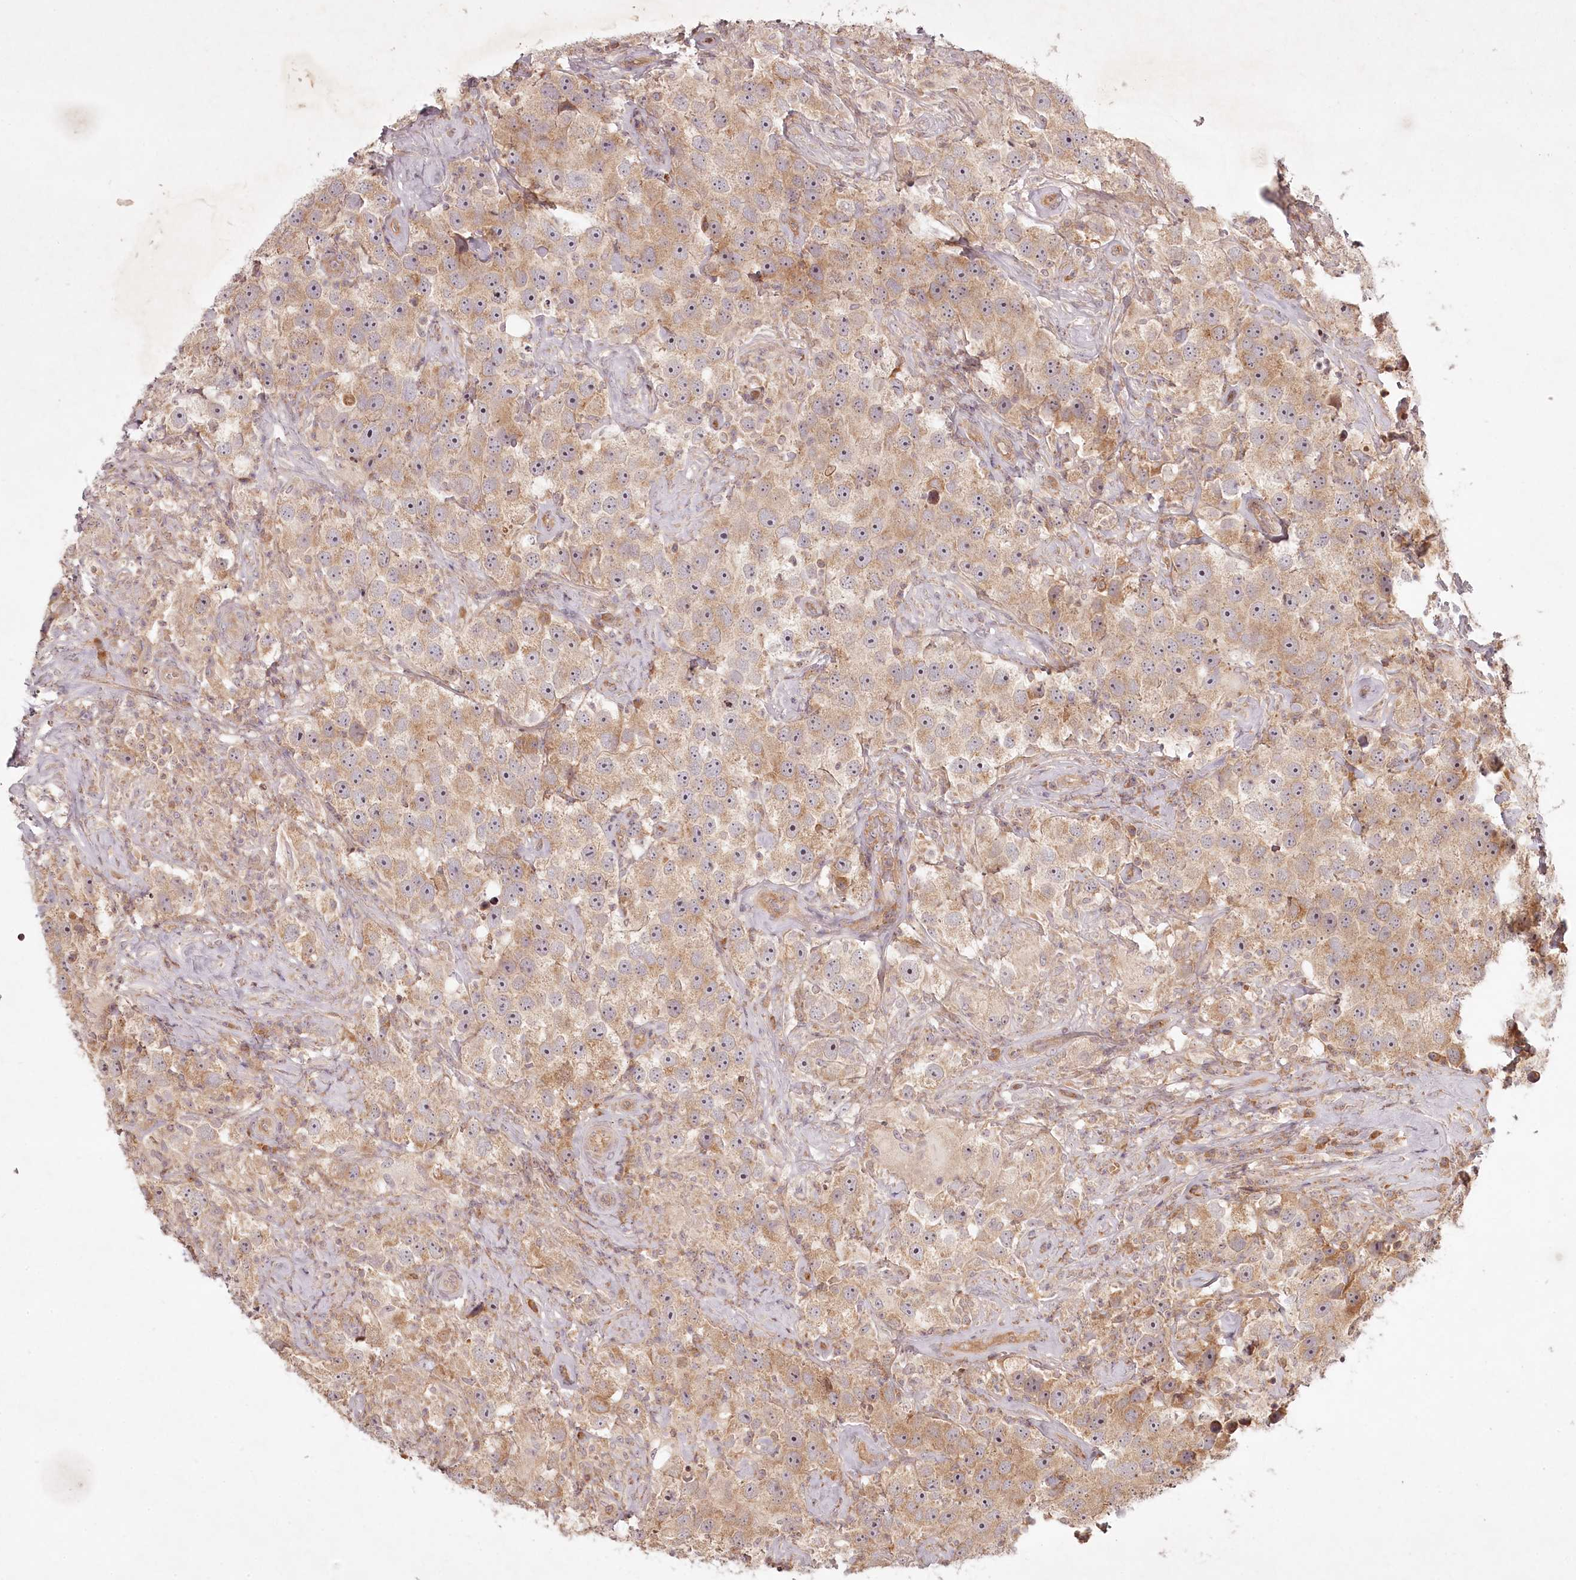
{"staining": {"intensity": "weak", "quantity": ">75%", "location": "cytoplasmic/membranous"}, "tissue": "testis cancer", "cell_type": "Tumor cells", "image_type": "cancer", "snomed": [{"axis": "morphology", "description": "Seminoma, NOS"}, {"axis": "topography", "description": "Testis"}], "caption": "High-magnification brightfield microscopy of testis cancer (seminoma) stained with DAB (3,3'-diaminobenzidine) (brown) and counterstained with hematoxylin (blue). tumor cells exhibit weak cytoplasmic/membranous staining is present in approximately>75% of cells. The protein is stained brown, and the nuclei are stained in blue (DAB (3,3'-diaminobenzidine) IHC with brightfield microscopy, high magnification).", "gene": "TMIE", "patient": {"sex": "male", "age": 49}}